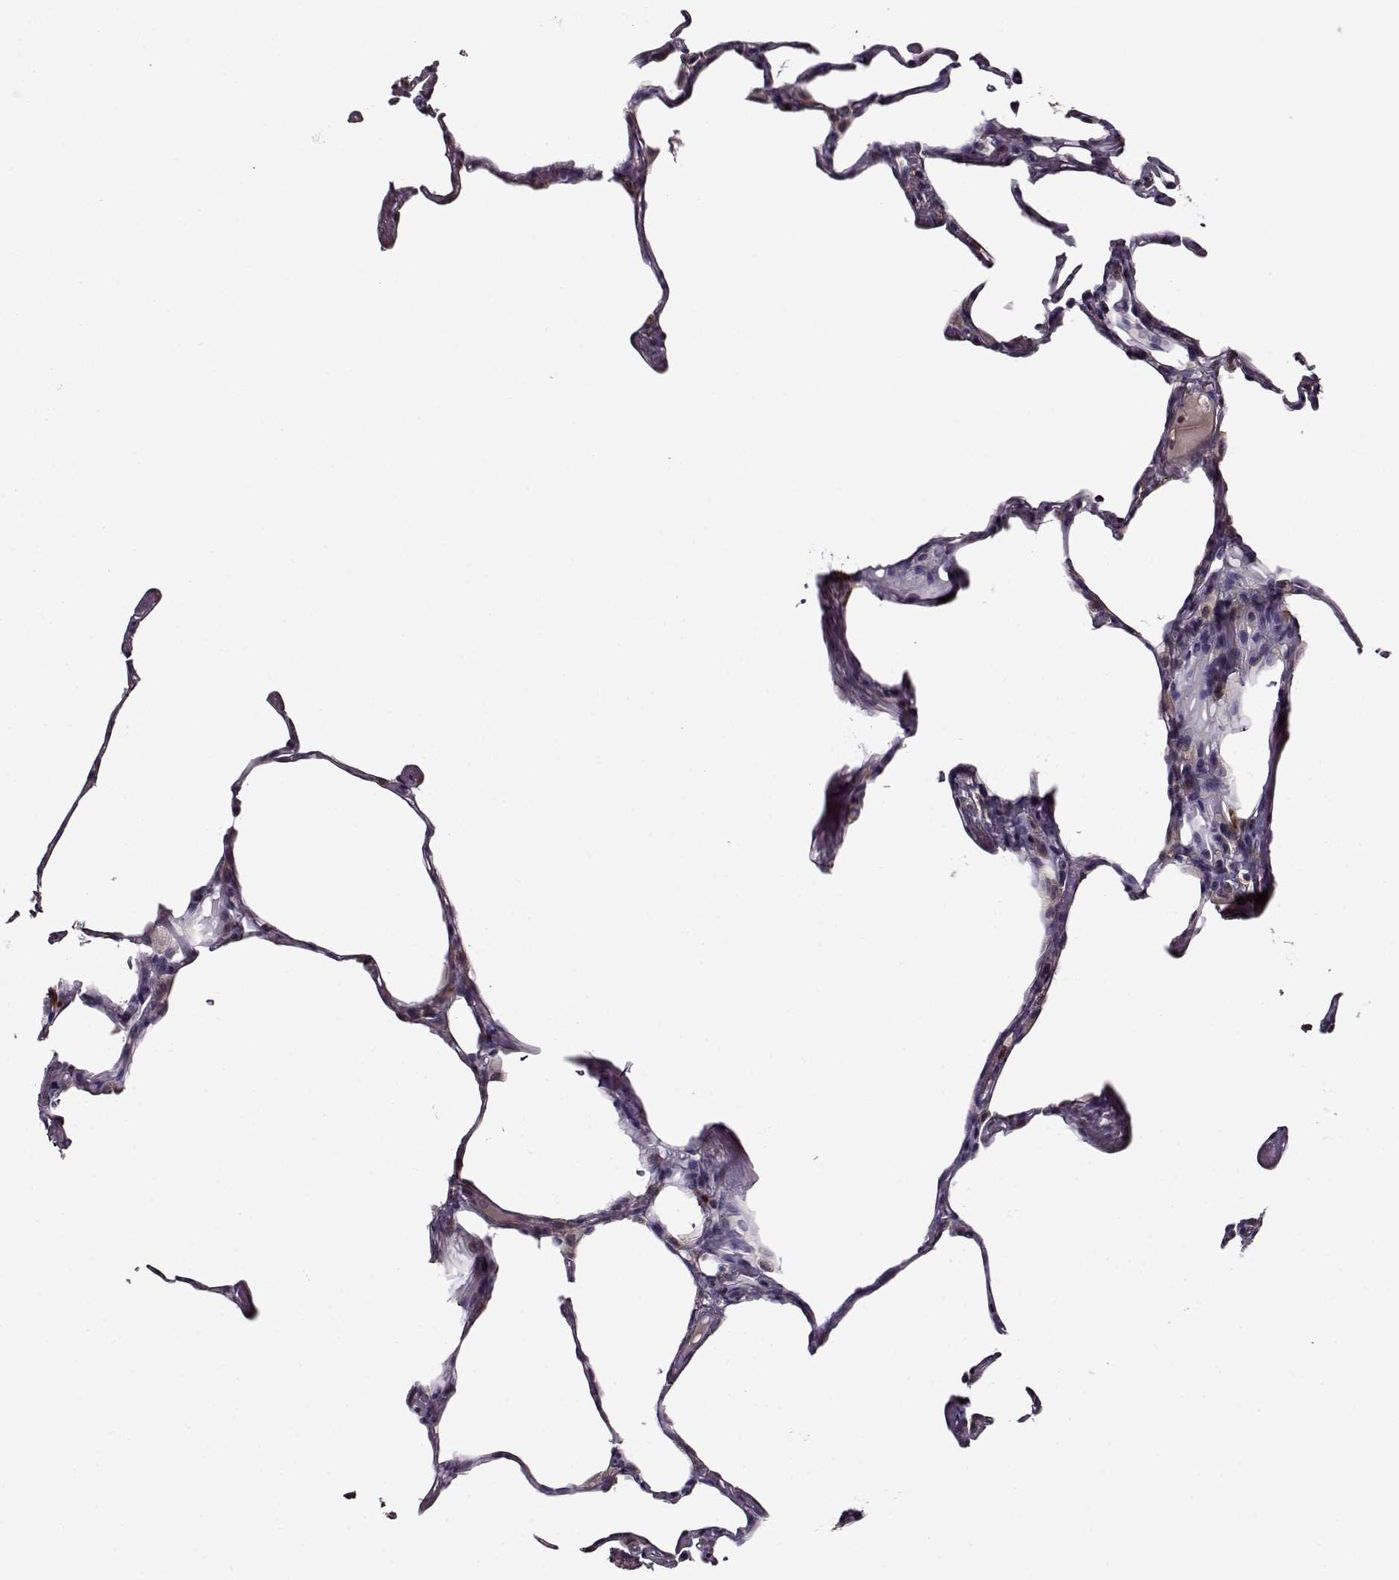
{"staining": {"intensity": "negative", "quantity": "none", "location": "none"}, "tissue": "lung", "cell_type": "Alveolar cells", "image_type": "normal", "snomed": [{"axis": "morphology", "description": "Normal tissue, NOS"}, {"axis": "topography", "description": "Lung"}], "caption": "This is a image of immunohistochemistry (IHC) staining of unremarkable lung, which shows no expression in alveolar cells. (DAB (3,3'-diaminobenzidine) IHC visualized using brightfield microscopy, high magnification).", "gene": "MTSS1", "patient": {"sex": "male", "age": 65}}